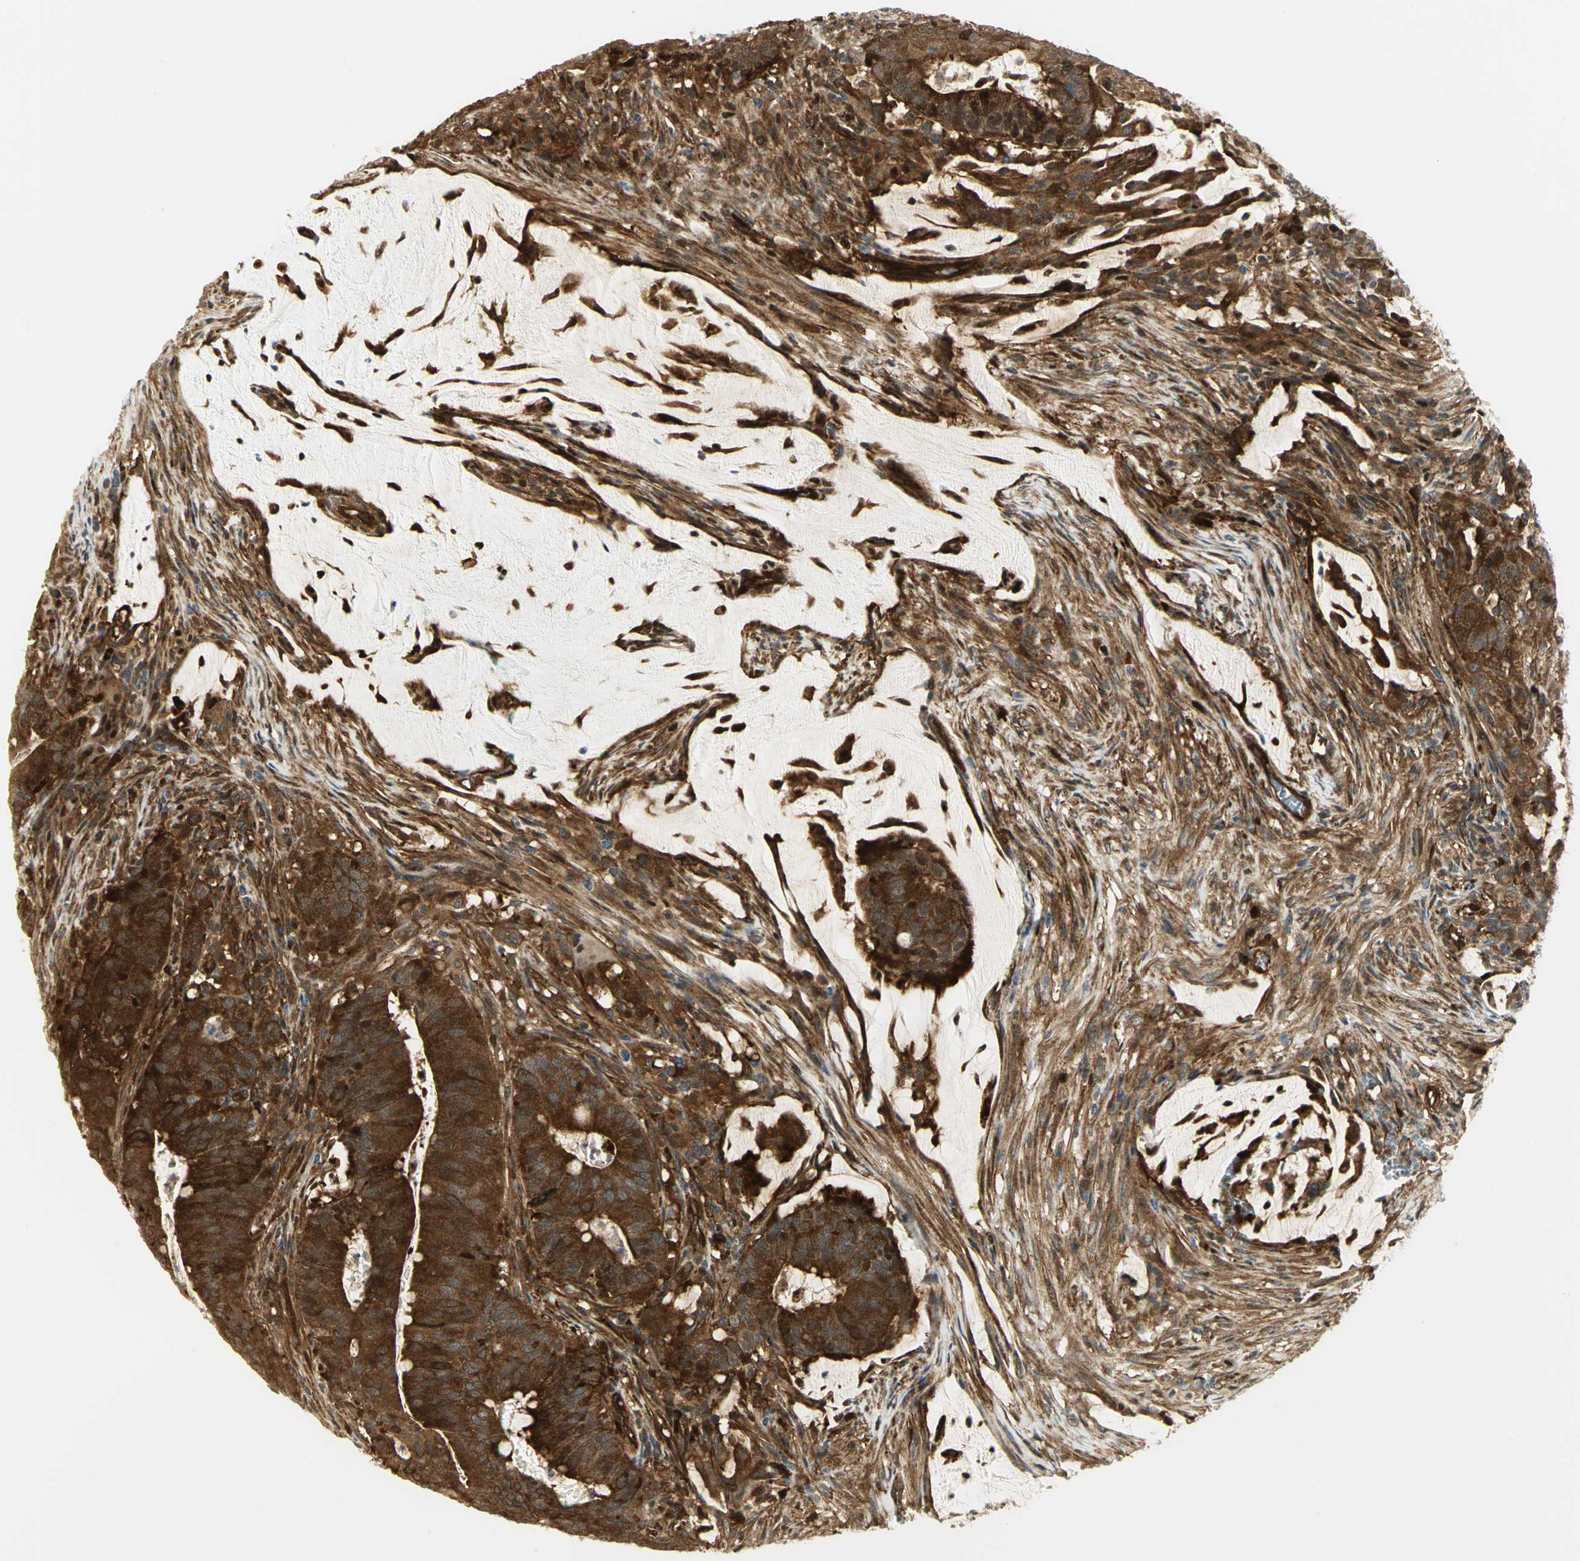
{"staining": {"intensity": "strong", "quantity": ">75%", "location": "cytoplasmic/membranous"}, "tissue": "colorectal cancer", "cell_type": "Tumor cells", "image_type": "cancer", "snomed": [{"axis": "morphology", "description": "Adenocarcinoma, NOS"}, {"axis": "topography", "description": "Colon"}], "caption": "This is a histology image of immunohistochemistry (IHC) staining of colorectal cancer (adenocarcinoma), which shows strong expression in the cytoplasmic/membranous of tumor cells.", "gene": "EEA1", "patient": {"sex": "male", "age": 45}}